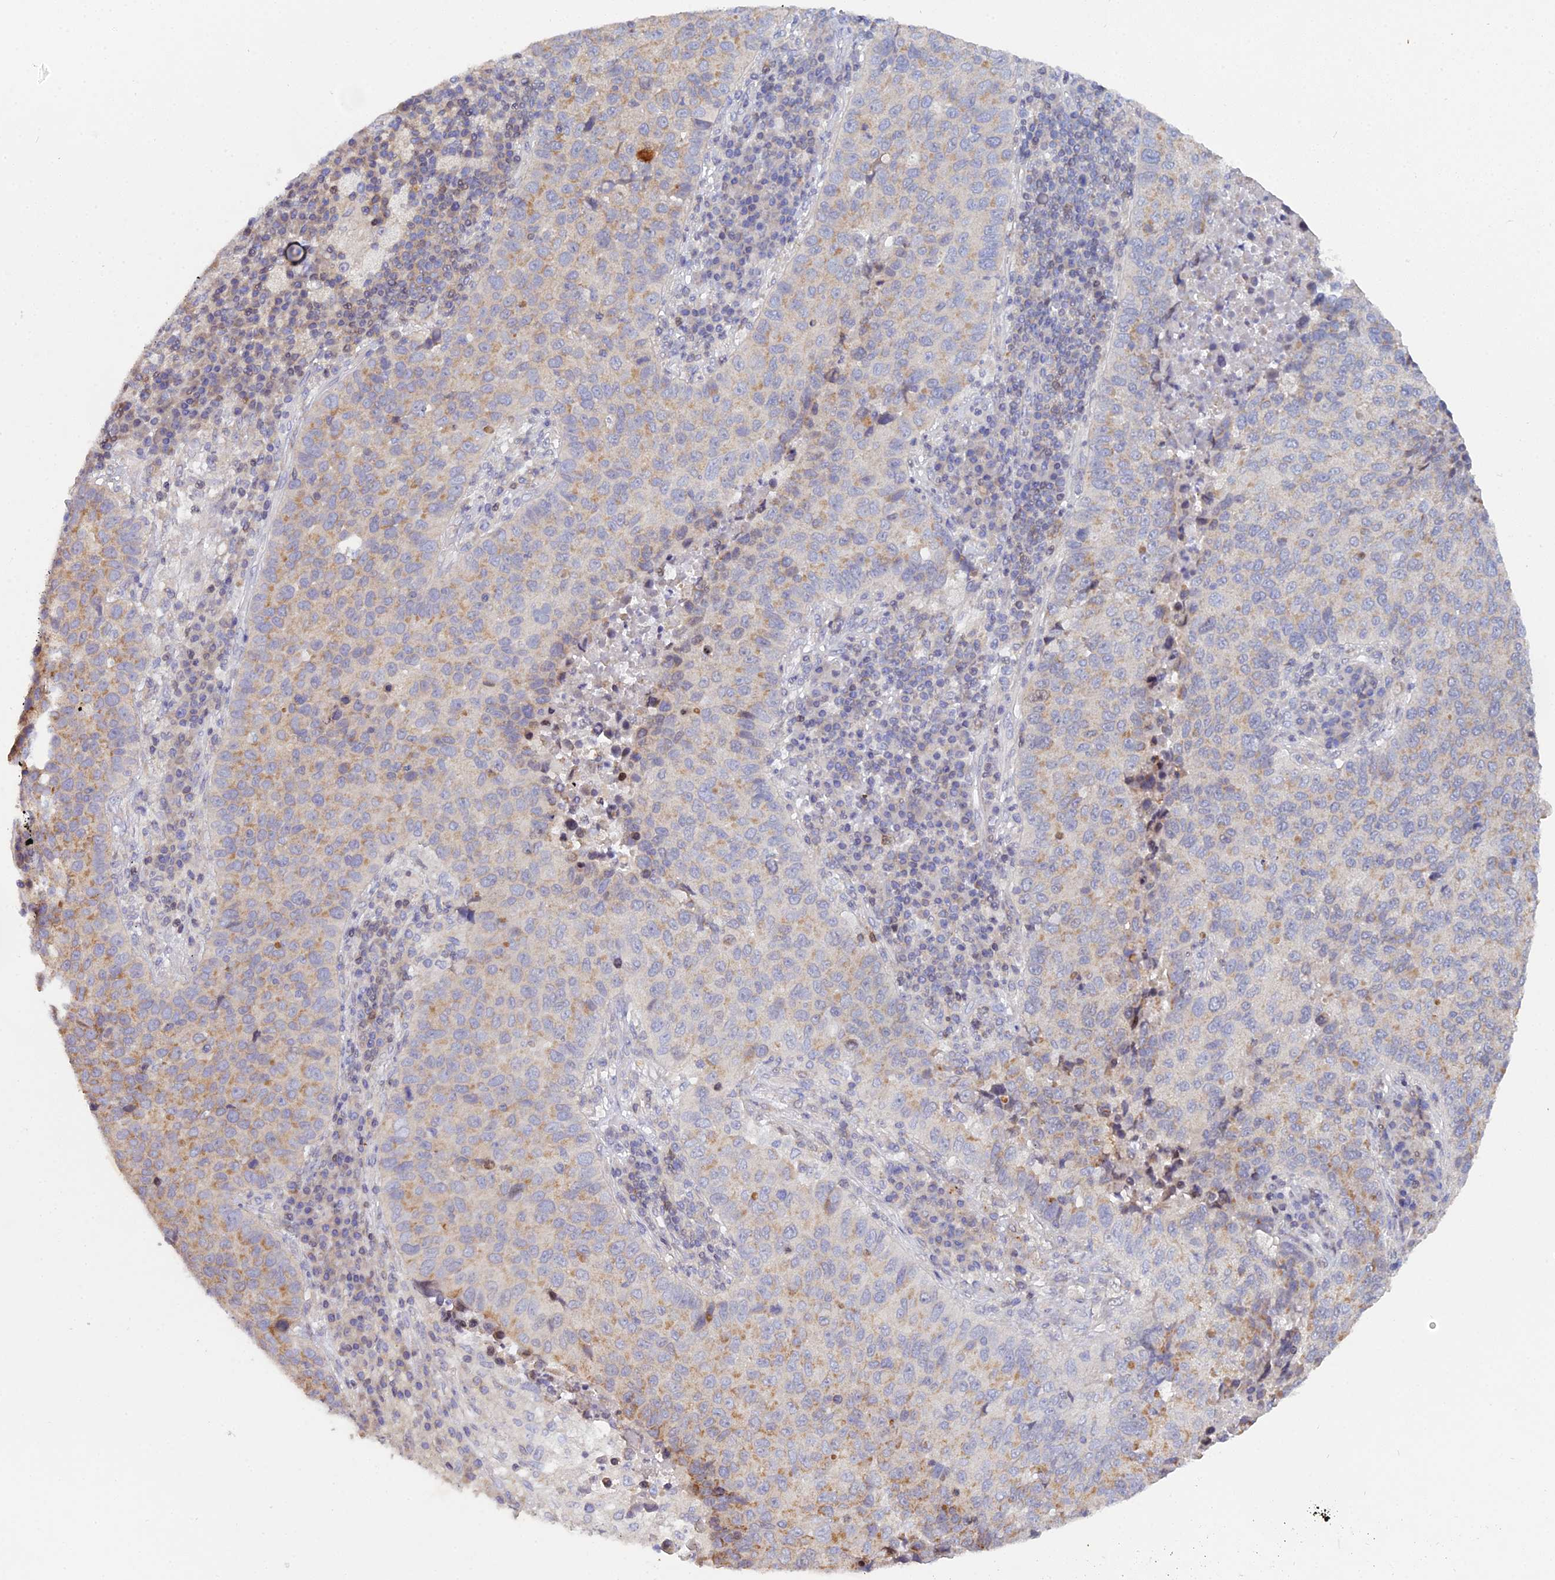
{"staining": {"intensity": "weak", "quantity": ">75%", "location": "cytoplasmic/membranous"}, "tissue": "lung cancer", "cell_type": "Tumor cells", "image_type": "cancer", "snomed": [{"axis": "morphology", "description": "Squamous cell carcinoma, NOS"}, {"axis": "topography", "description": "Lung"}], "caption": "Protein staining reveals weak cytoplasmic/membranous staining in about >75% of tumor cells in lung cancer.", "gene": "ELOA2", "patient": {"sex": "male", "age": 73}}